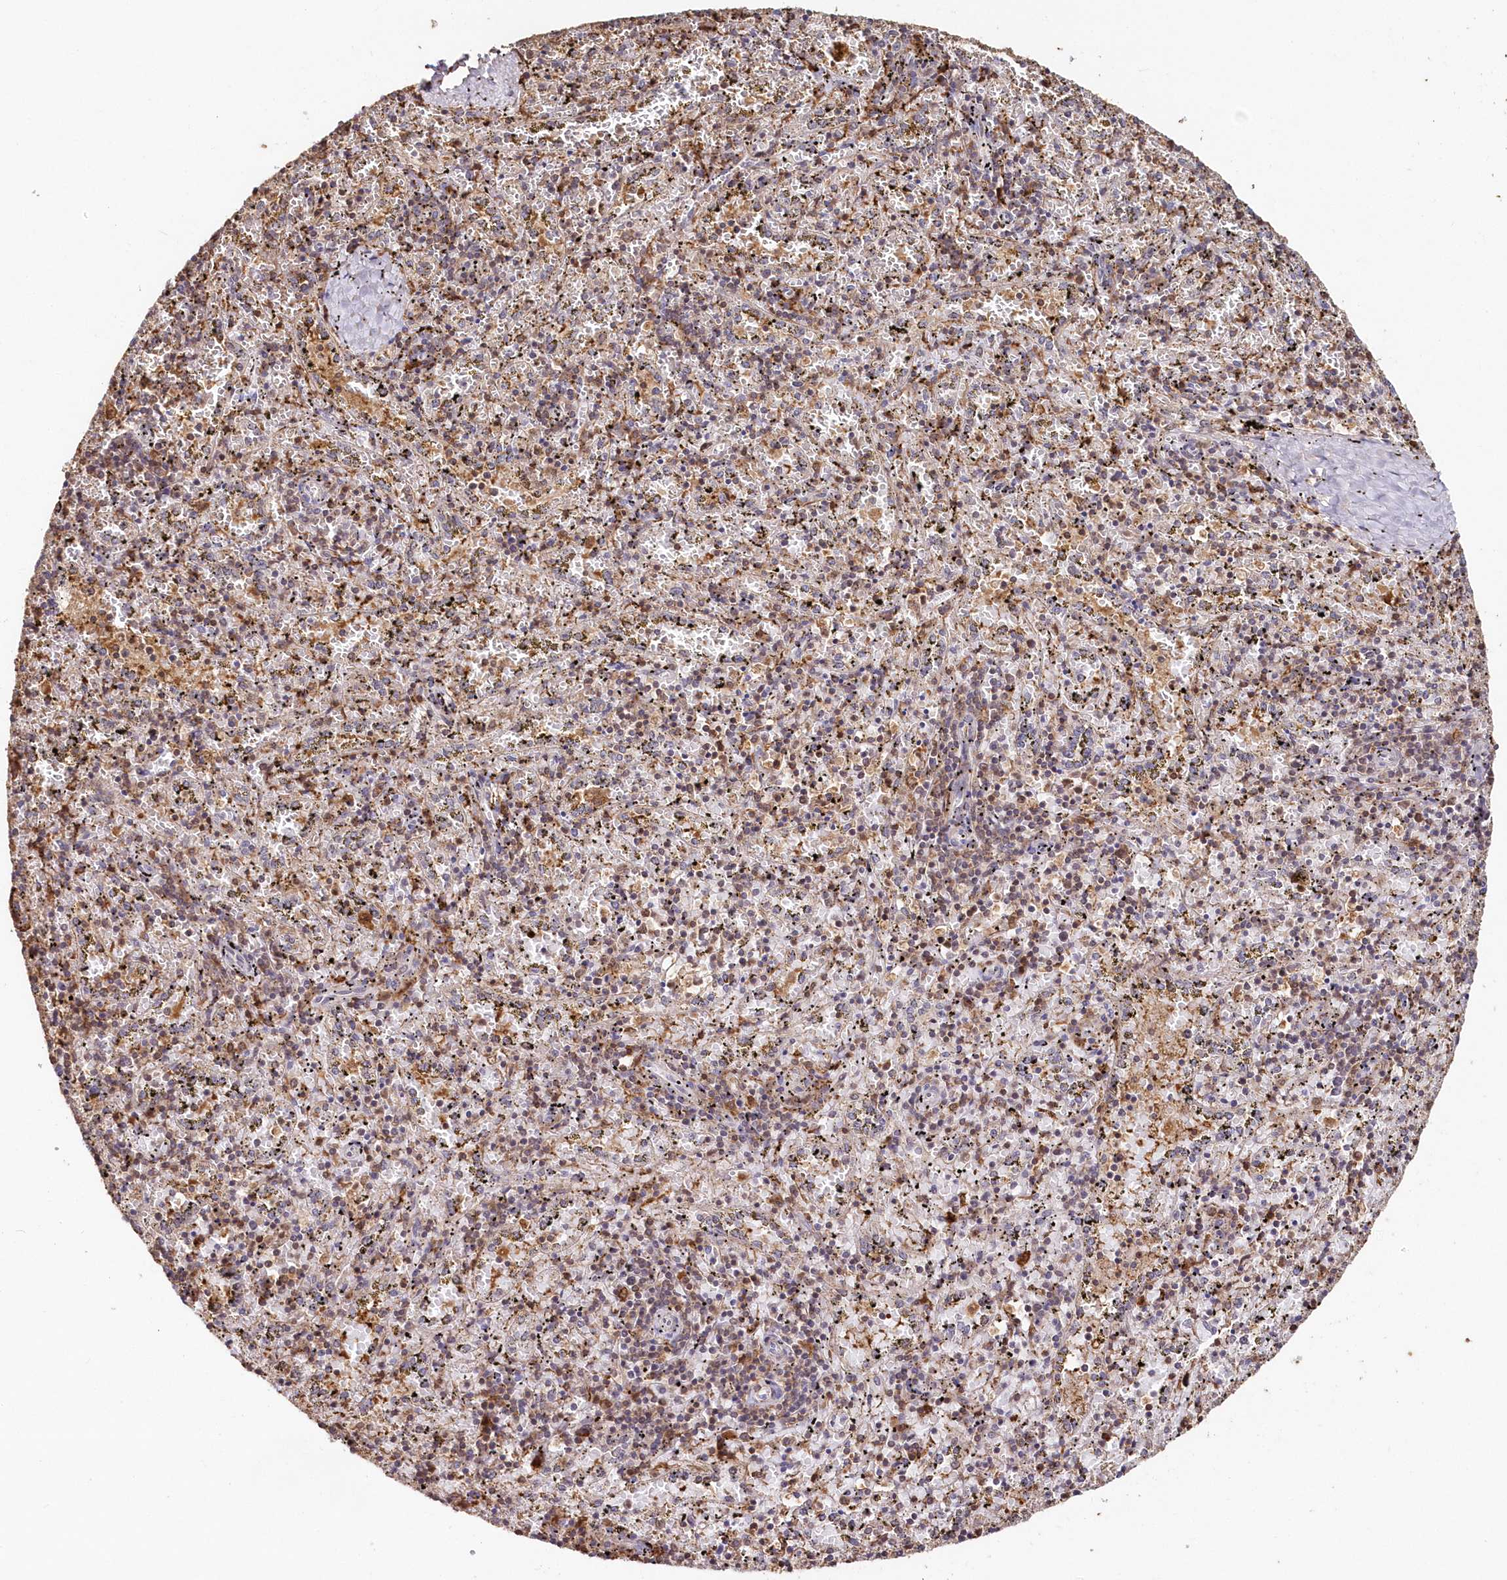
{"staining": {"intensity": "moderate", "quantity": "25%-75%", "location": "cytoplasmic/membranous"}, "tissue": "spleen", "cell_type": "Cells in red pulp", "image_type": "normal", "snomed": [{"axis": "morphology", "description": "Normal tissue, NOS"}, {"axis": "topography", "description": "Spleen"}], "caption": "IHC staining of benign spleen, which demonstrates medium levels of moderate cytoplasmic/membranous positivity in about 25%-75% of cells in red pulp indicating moderate cytoplasmic/membranous protein positivity. The staining was performed using DAB (3,3'-diaminobenzidine) (brown) for protein detection and nuclei were counterstained in hematoxylin (blue).", "gene": "SNED1", "patient": {"sex": "male", "age": 11}}